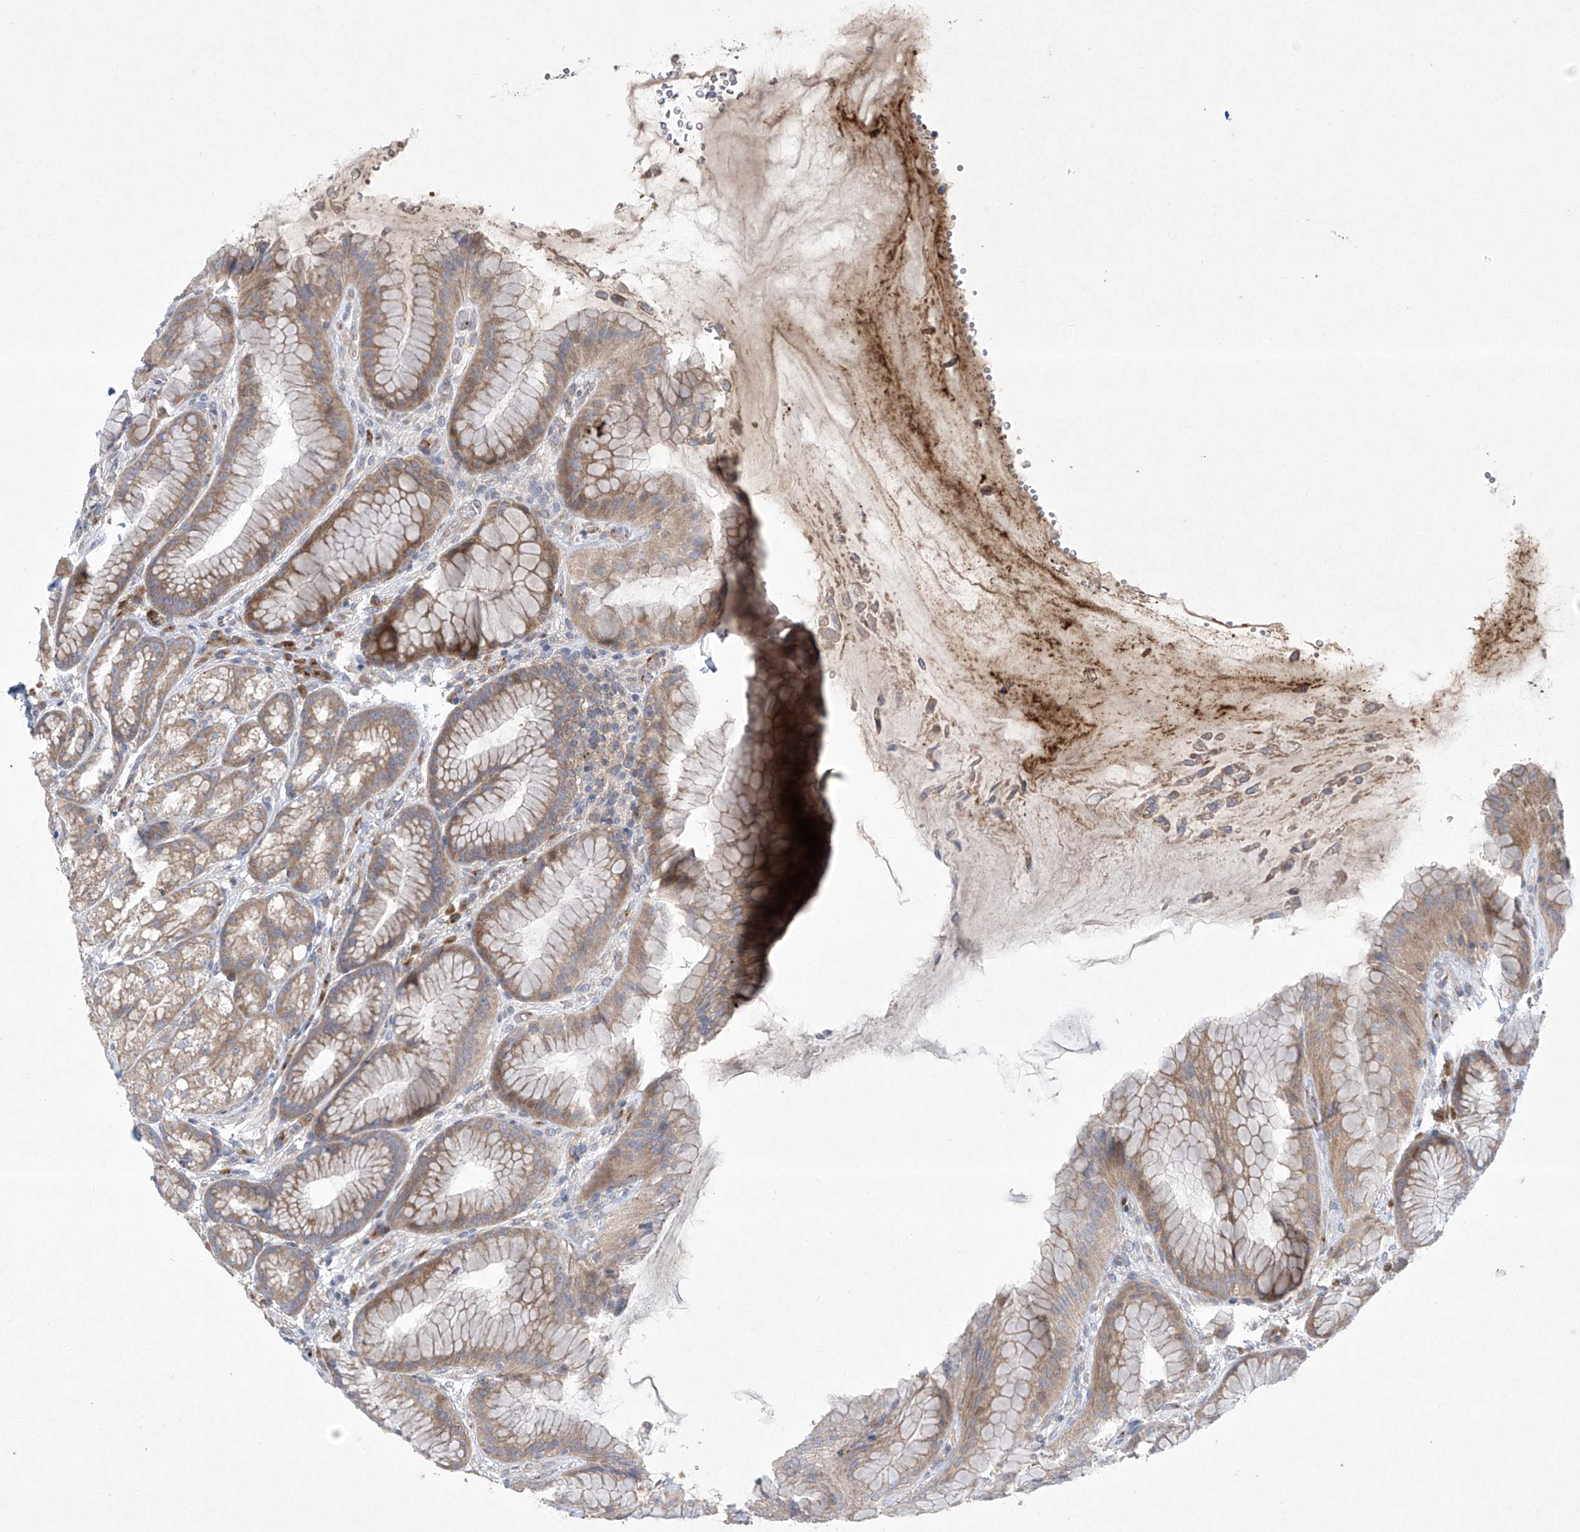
{"staining": {"intensity": "moderate", "quantity": ">75%", "location": "cytoplasmic/membranous"}, "tissue": "stomach", "cell_type": "Glandular cells", "image_type": "normal", "snomed": [{"axis": "morphology", "description": "Normal tissue, NOS"}, {"axis": "topography", "description": "Stomach"}], "caption": "Immunohistochemistry micrograph of unremarkable stomach: human stomach stained using immunohistochemistry exhibits medium levels of moderate protein expression localized specifically in the cytoplasmic/membranous of glandular cells, appearing as a cytoplasmic/membranous brown color.", "gene": "TJAP1", "patient": {"sex": "male", "age": 57}}